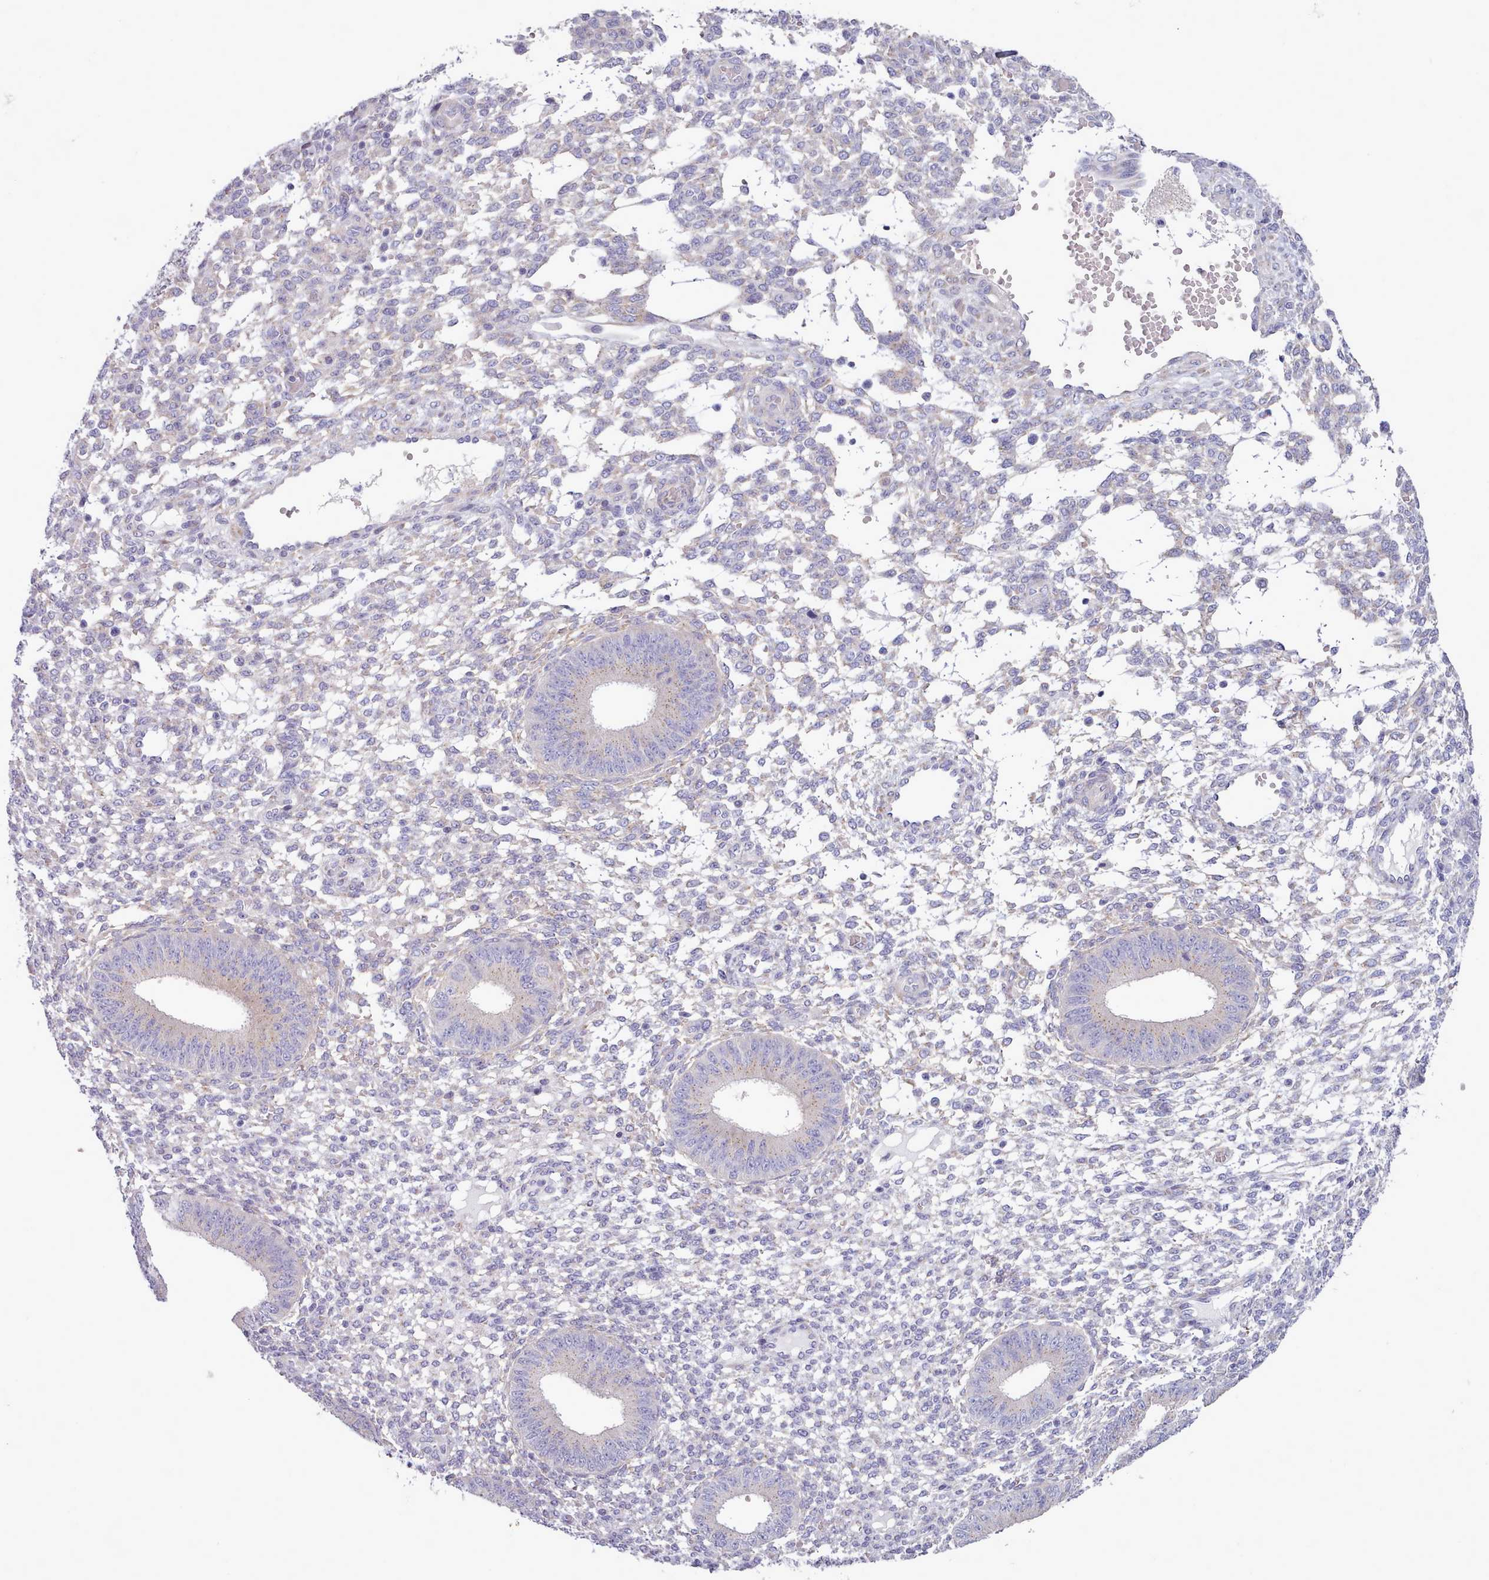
{"staining": {"intensity": "negative", "quantity": "none", "location": "none"}, "tissue": "endometrium", "cell_type": "Cells in endometrial stroma", "image_type": "normal", "snomed": [{"axis": "morphology", "description": "Normal tissue, NOS"}, {"axis": "topography", "description": "Endometrium"}], "caption": "This is an IHC micrograph of unremarkable human endometrium. There is no positivity in cells in endometrial stroma.", "gene": "MYRFL", "patient": {"sex": "female", "age": 49}}